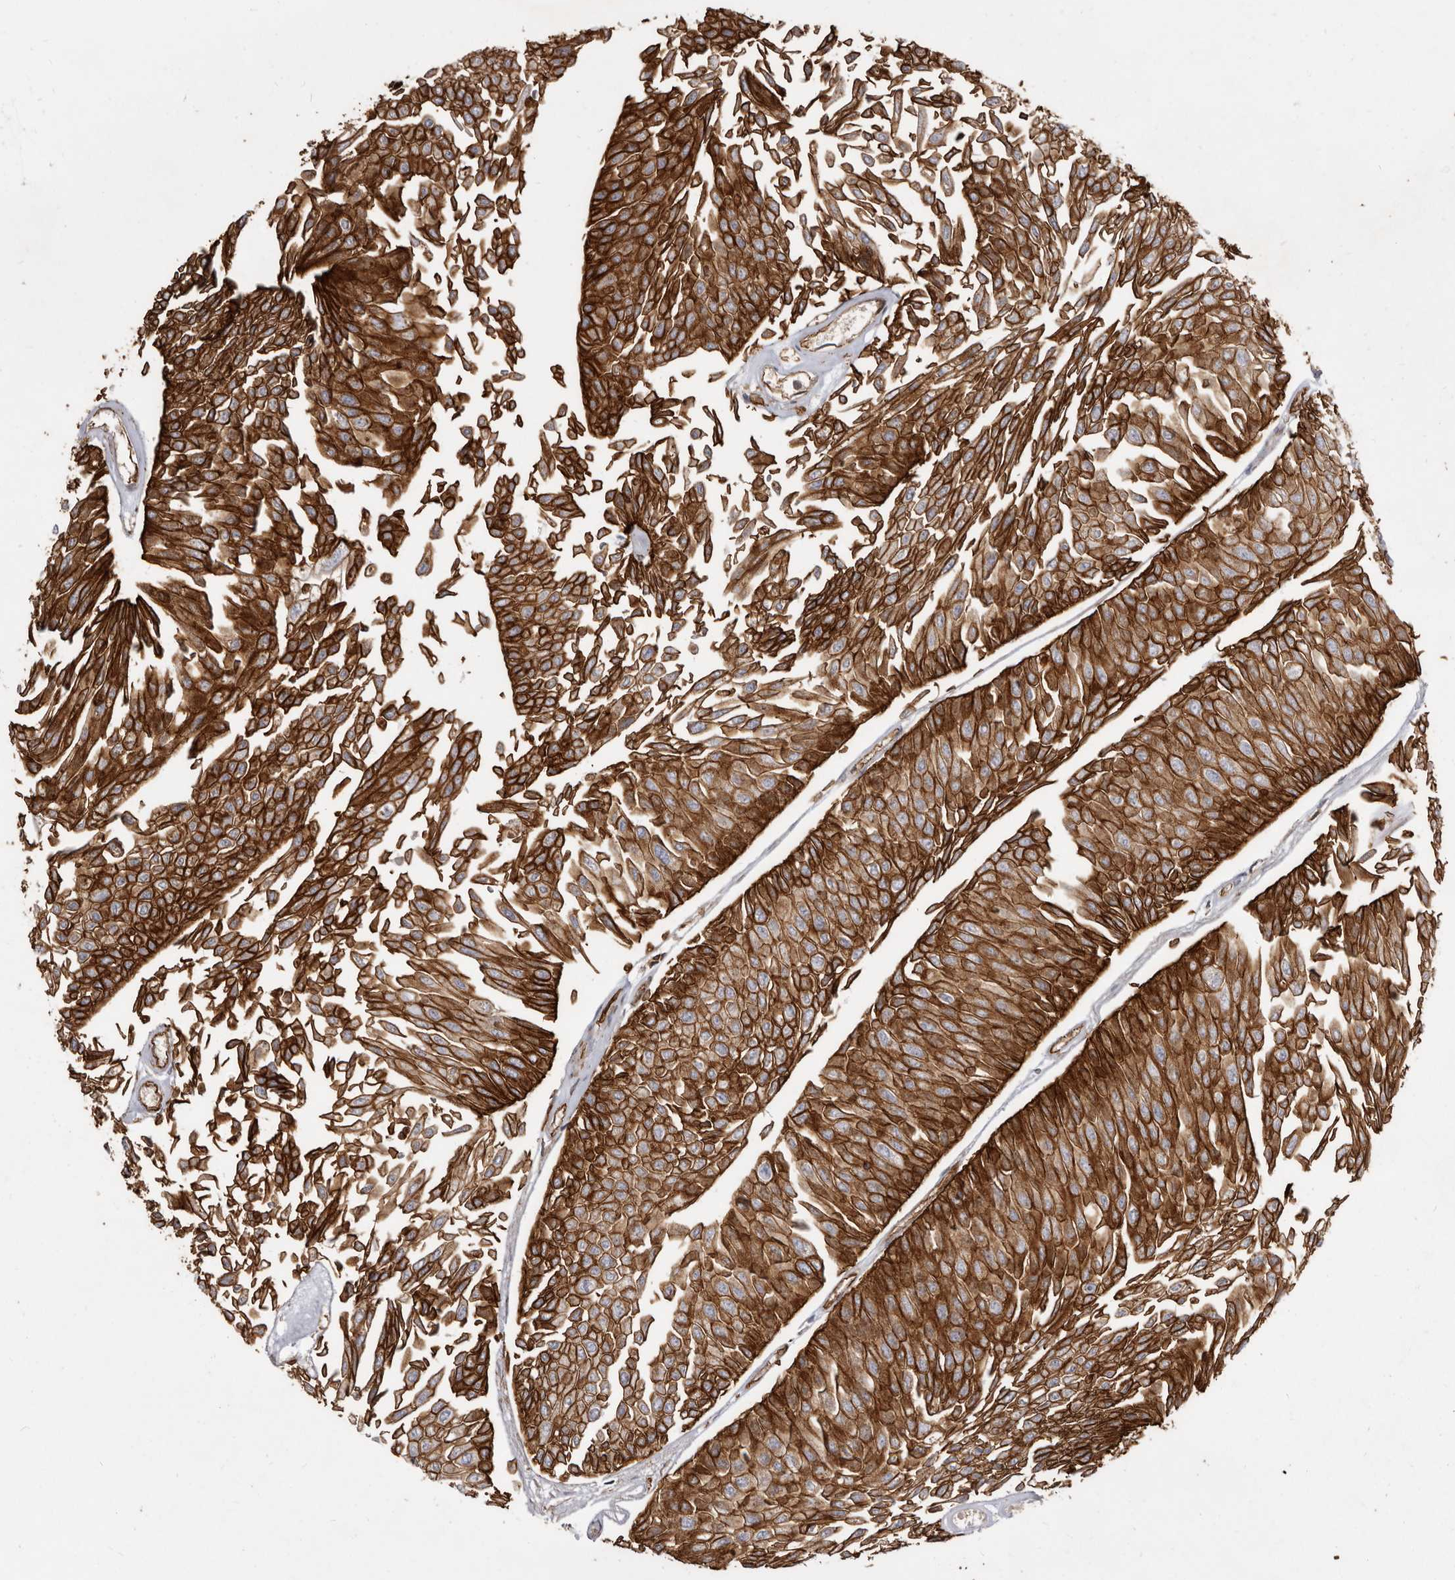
{"staining": {"intensity": "strong", "quantity": ">75%", "location": "cytoplasmic/membranous"}, "tissue": "urothelial cancer", "cell_type": "Tumor cells", "image_type": "cancer", "snomed": [{"axis": "morphology", "description": "Urothelial carcinoma, Low grade"}, {"axis": "topography", "description": "Urinary bladder"}], "caption": "Protein analysis of urothelial cancer tissue demonstrates strong cytoplasmic/membranous positivity in about >75% of tumor cells. Immunohistochemistry (ihc) stains the protein in brown and the nuclei are stained blue.", "gene": "P2RX6", "patient": {"sex": "male", "age": 67}}